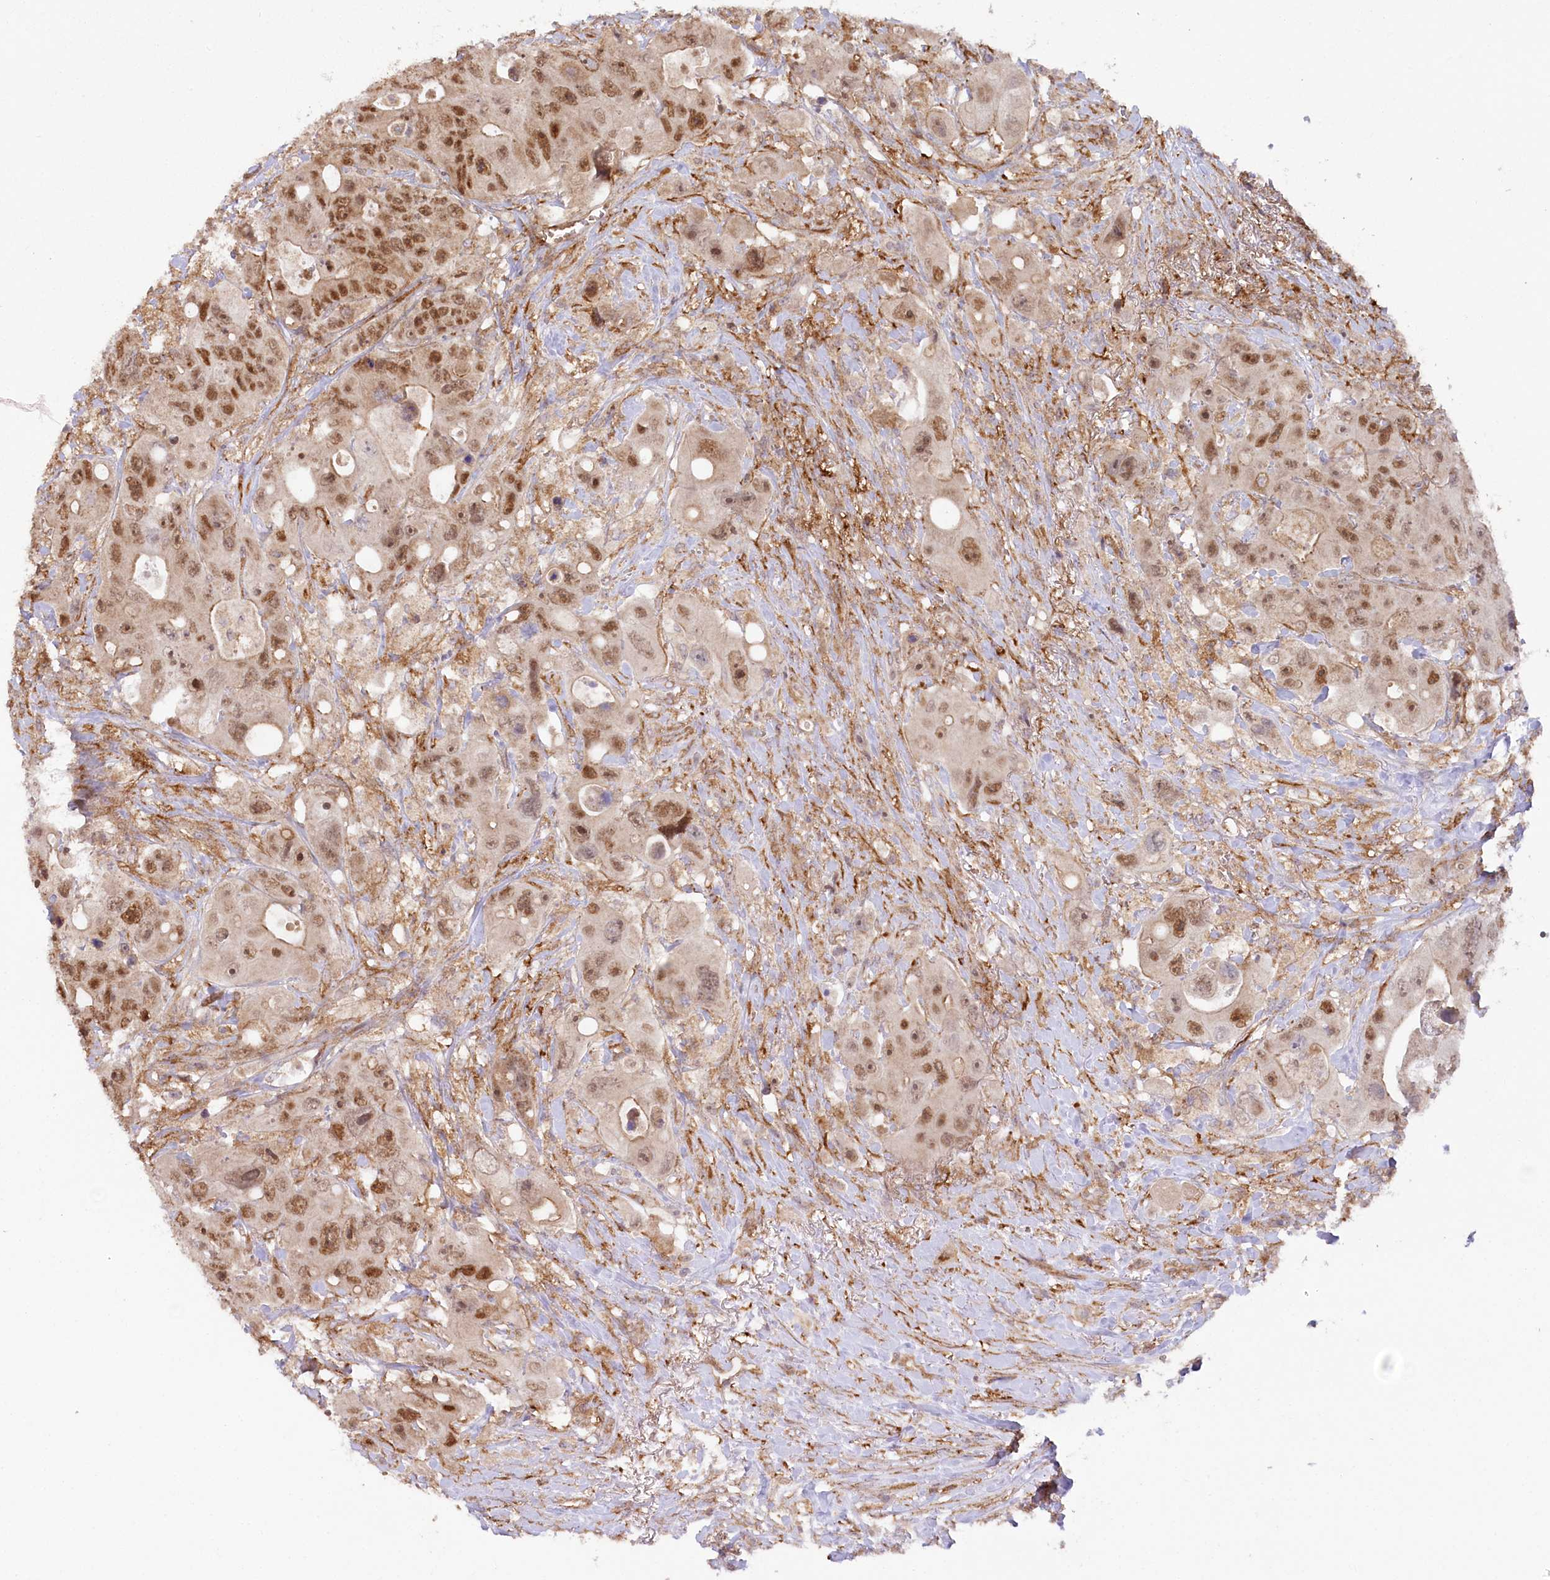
{"staining": {"intensity": "moderate", "quantity": ">75%", "location": "nuclear"}, "tissue": "colorectal cancer", "cell_type": "Tumor cells", "image_type": "cancer", "snomed": [{"axis": "morphology", "description": "Adenocarcinoma, NOS"}, {"axis": "topography", "description": "Colon"}], "caption": "The image shows a brown stain indicating the presence of a protein in the nuclear of tumor cells in colorectal cancer (adenocarcinoma).", "gene": "CCDC91", "patient": {"sex": "female", "age": 46}}